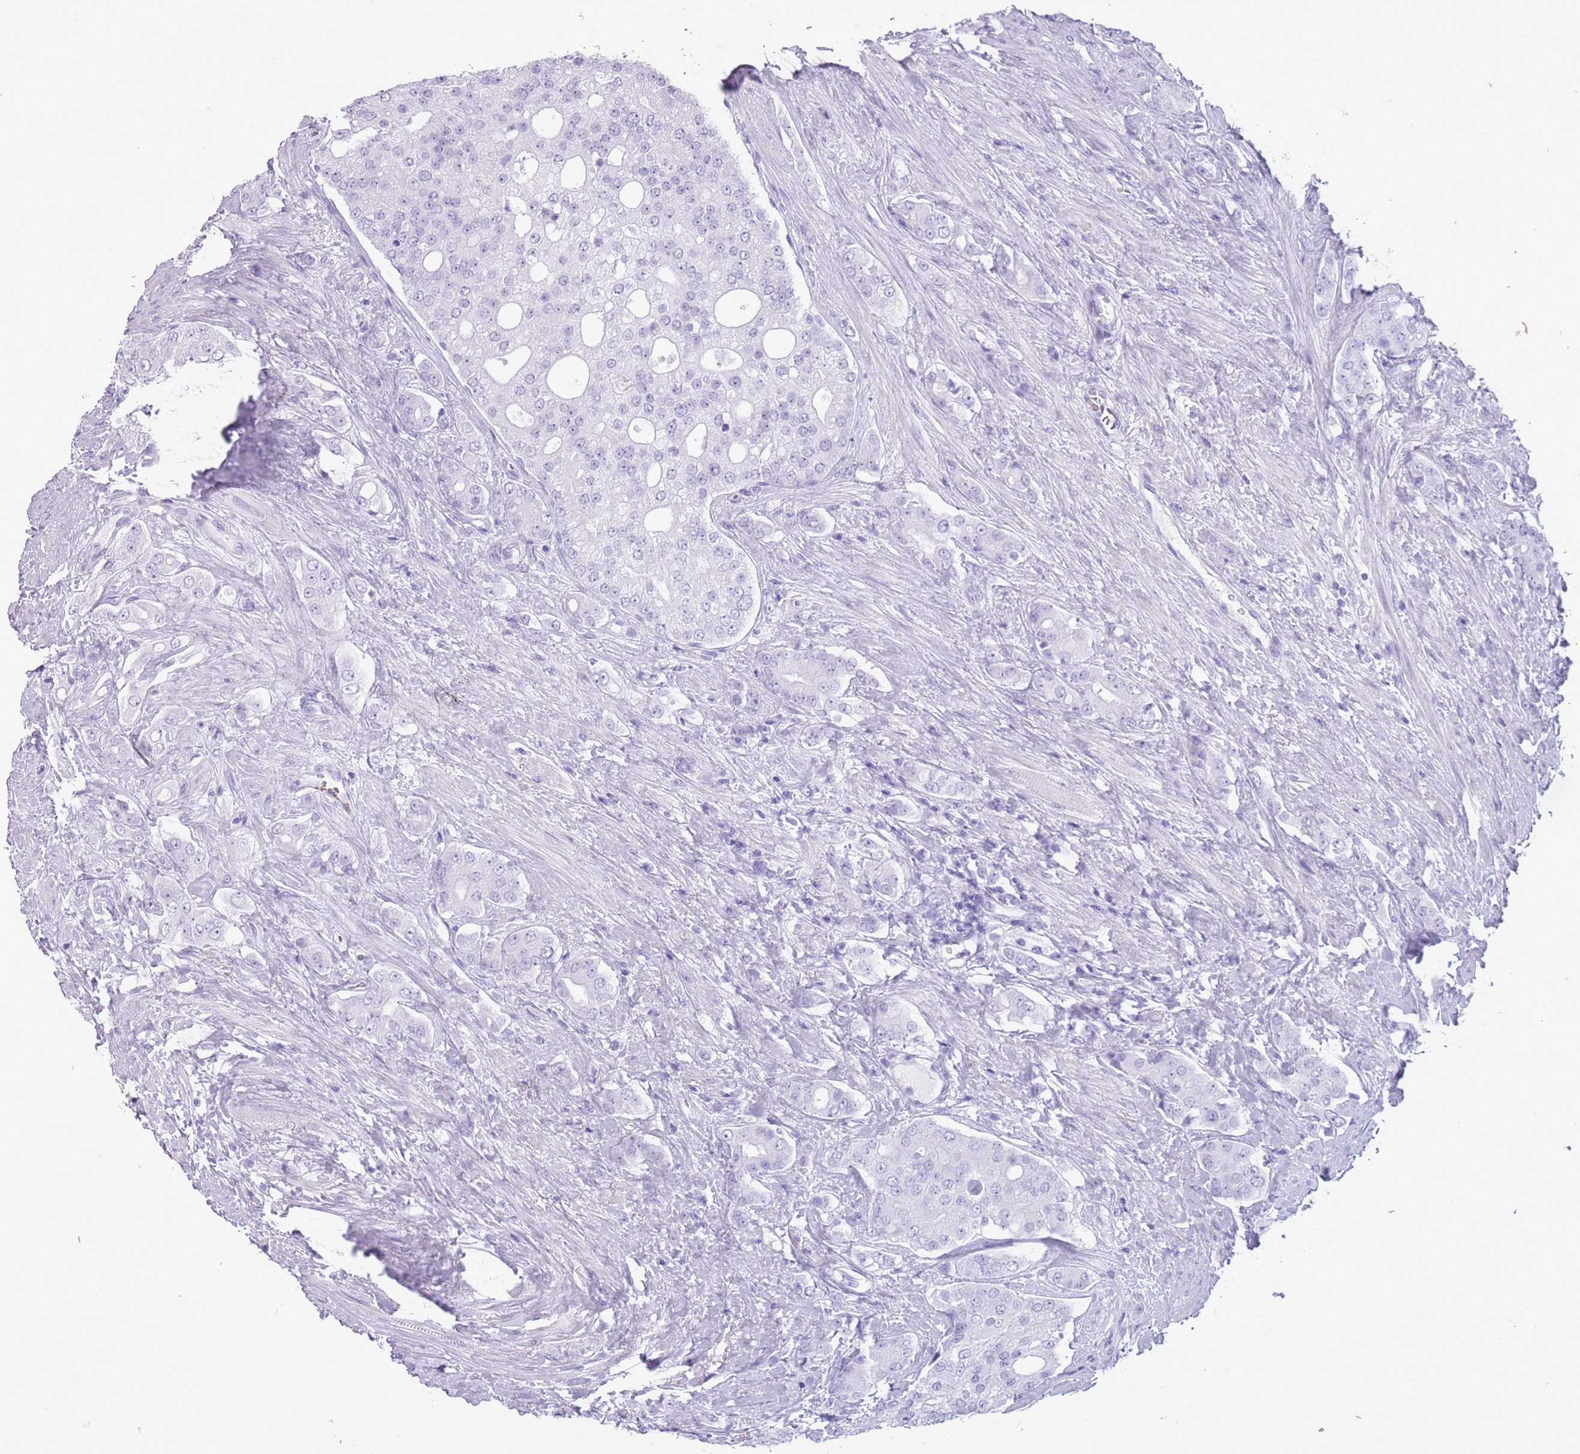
{"staining": {"intensity": "negative", "quantity": "none", "location": "none"}, "tissue": "prostate cancer", "cell_type": "Tumor cells", "image_type": "cancer", "snomed": [{"axis": "morphology", "description": "Adenocarcinoma, High grade"}, {"axis": "topography", "description": "Prostate"}], "caption": "Immunohistochemistry histopathology image of prostate cancer (high-grade adenocarcinoma) stained for a protein (brown), which reveals no positivity in tumor cells. (Immunohistochemistry (ihc), brightfield microscopy, high magnification).", "gene": "OR4F21", "patient": {"sex": "male", "age": 71}}